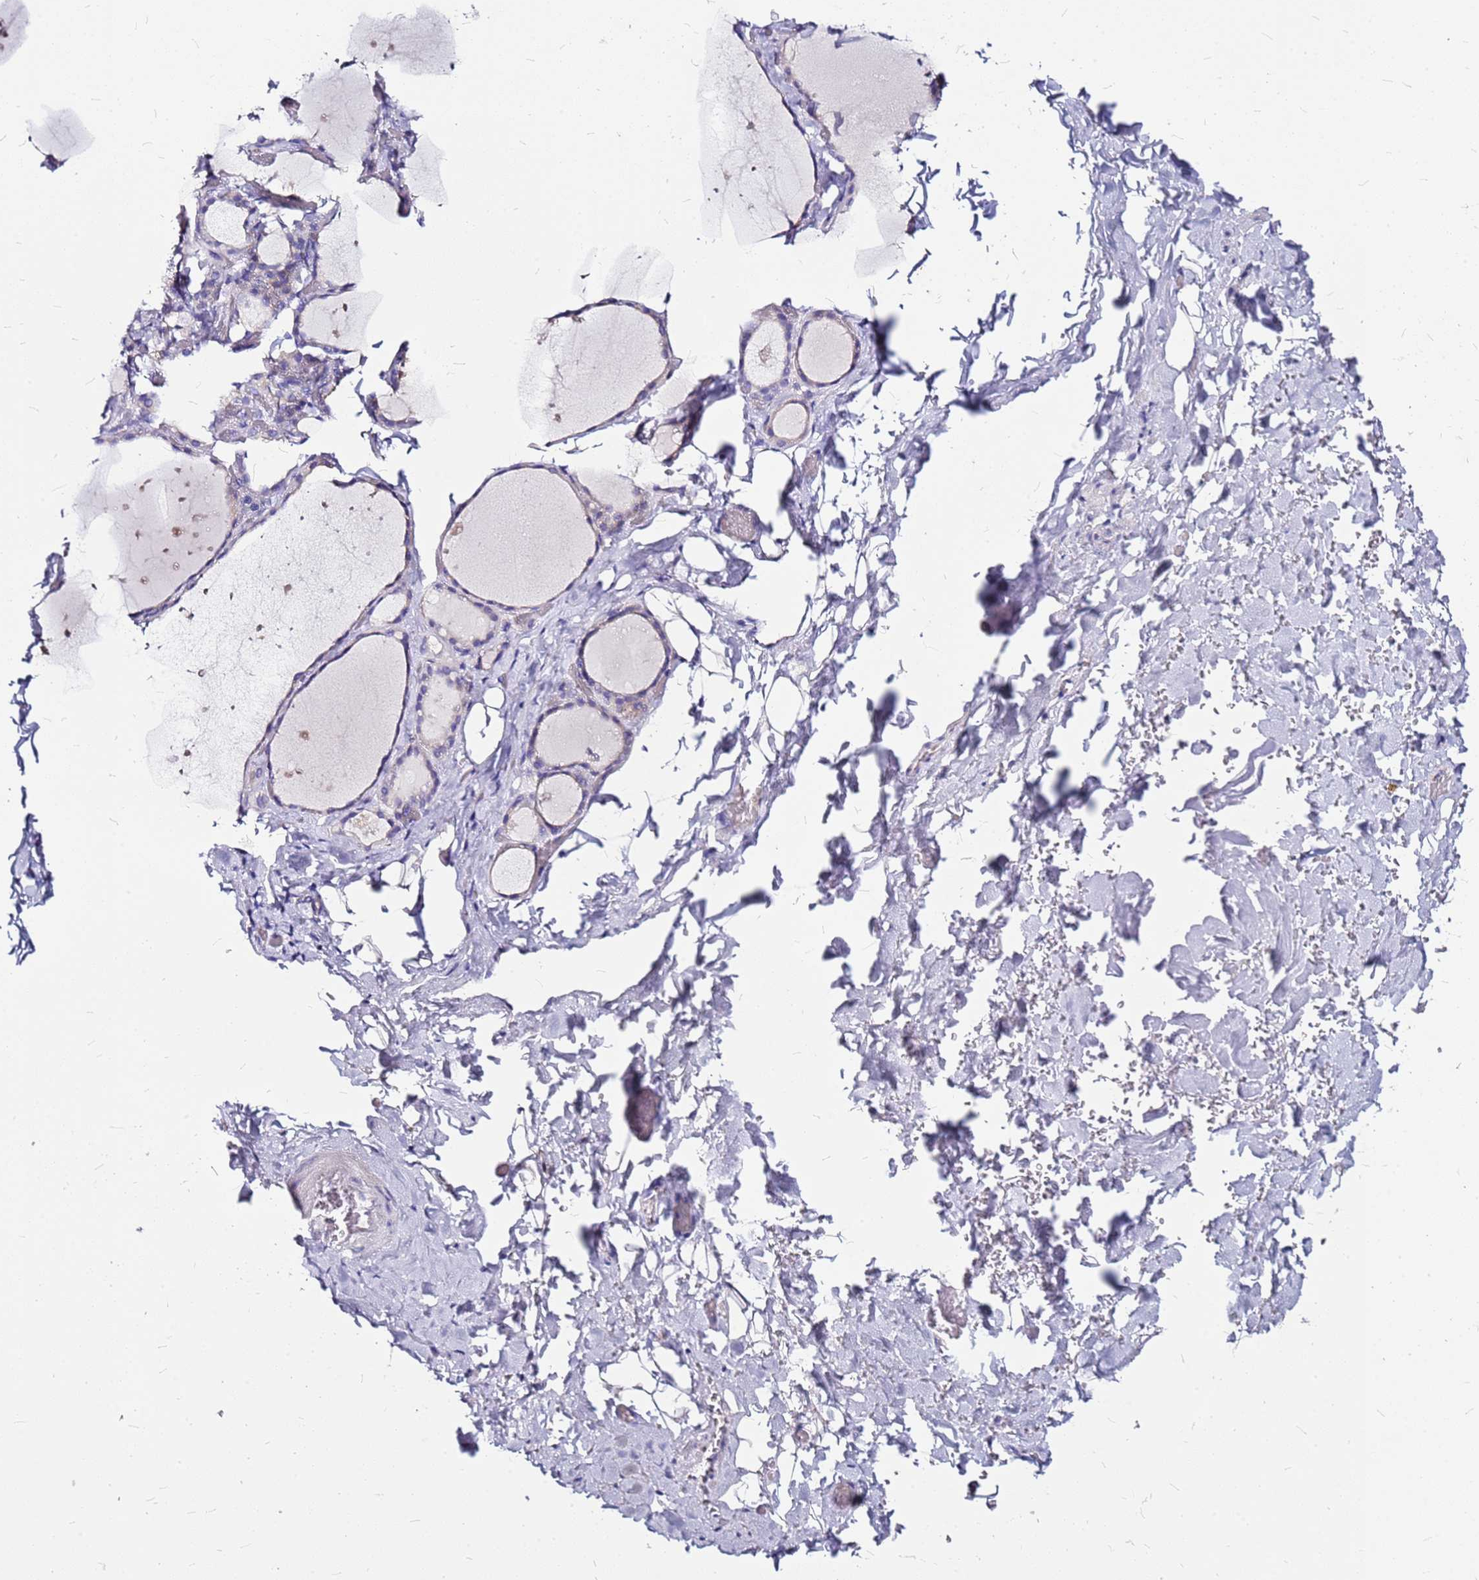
{"staining": {"intensity": "negative", "quantity": "none", "location": "none"}, "tissue": "thyroid gland", "cell_type": "Glandular cells", "image_type": "normal", "snomed": [{"axis": "morphology", "description": "Normal tissue, NOS"}, {"axis": "topography", "description": "Thyroid gland"}], "caption": "Protein analysis of unremarkable thyroid gland demonstrates no significant expression in glandular cells.", "gene": "CASD1", "patient": {"sex": "female", "age": 44}}